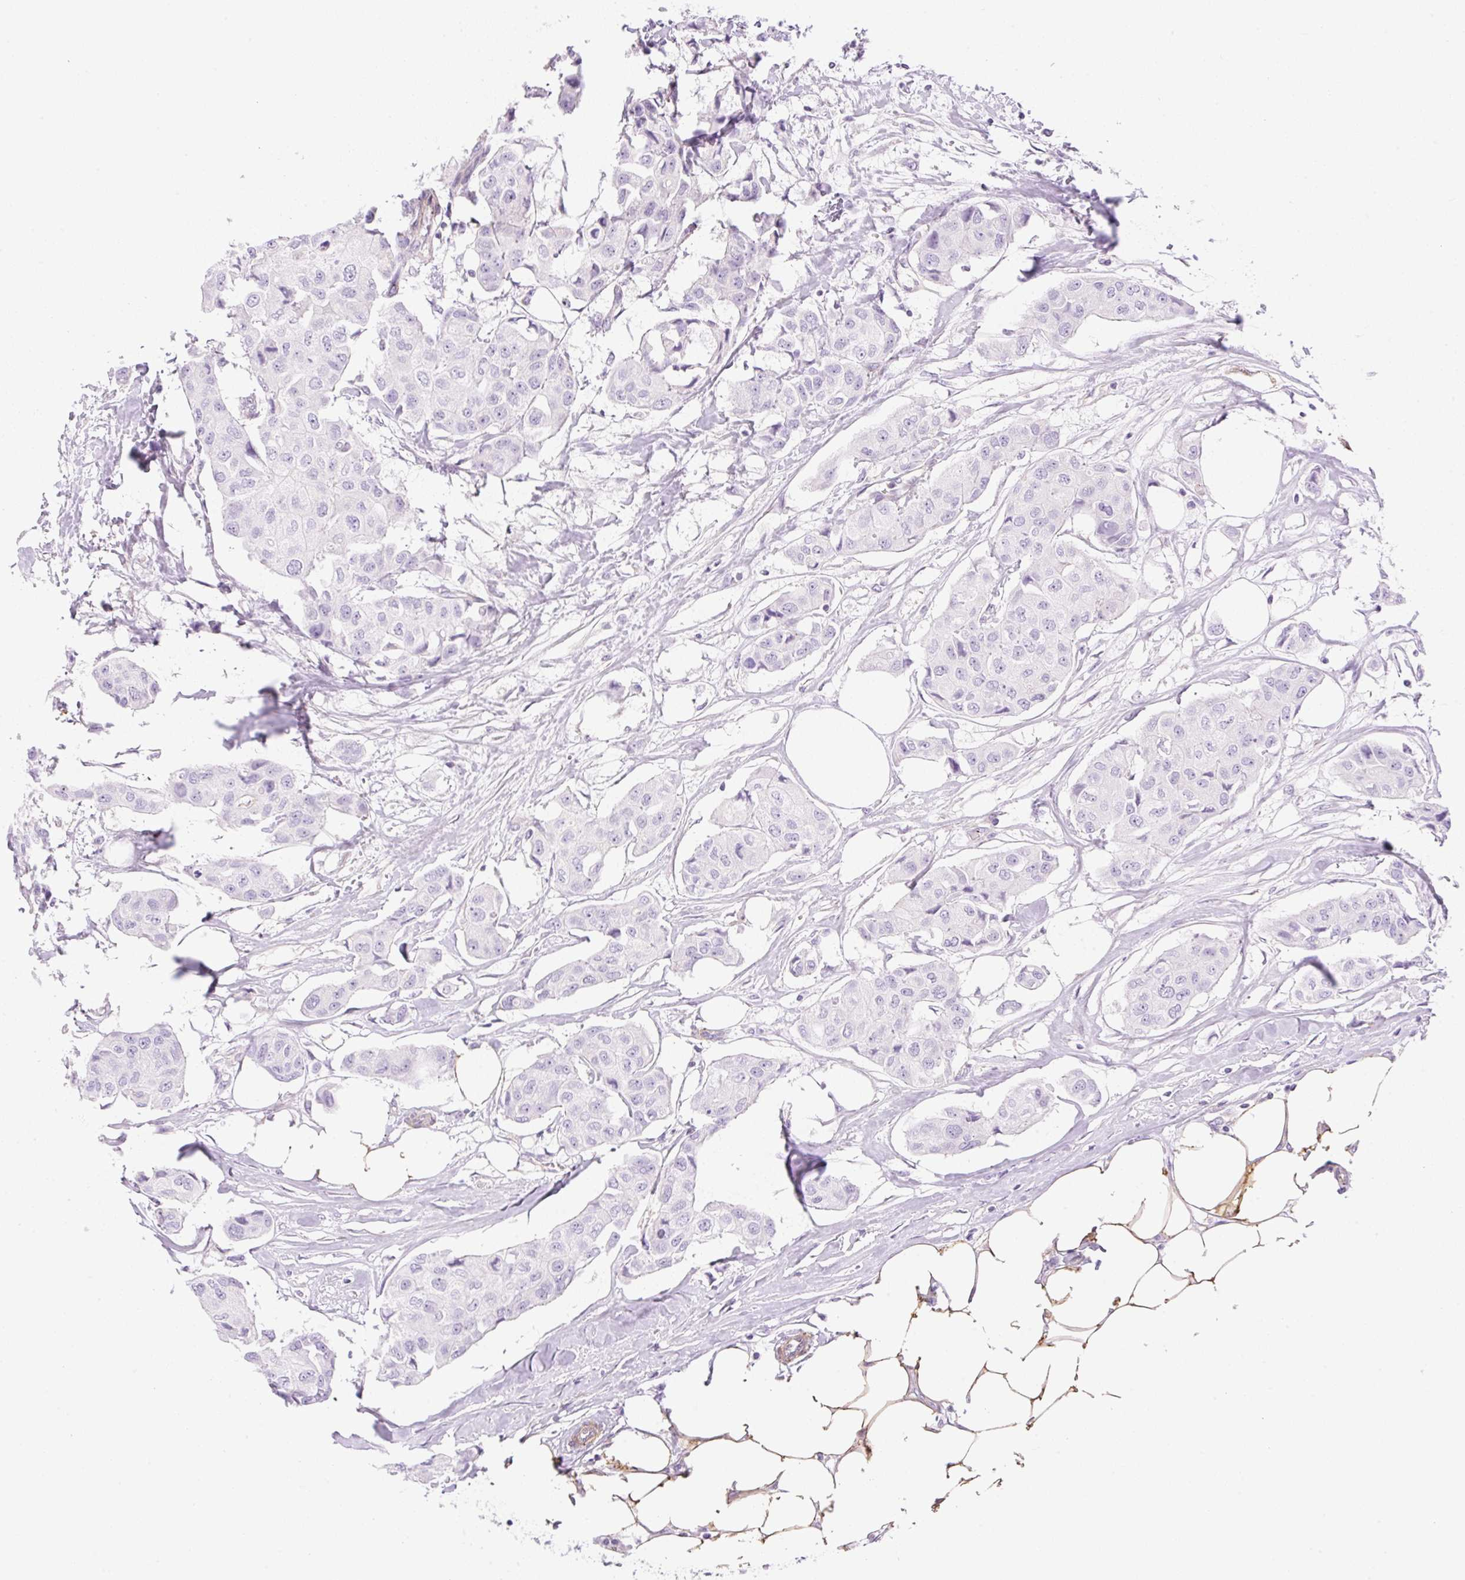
{"staining": {"intensity": "negative", "quantity": "none", "location": "none"}, "tissue": "breast cancer", "cell_type": "Tumor cells", "image_type": "cancer", "snomed": [{"axis": "morphology", "description": "Duct carcinoma"}, {"axis": "topography", "description": "Breast"}, {"axis": "topography", "description": "Lymph node"}], "caption": "Tumor cells are negative for protein expression in human breast cancer.", "gene": "EHD3", "patient": {"sex": "female", "age": 80}}